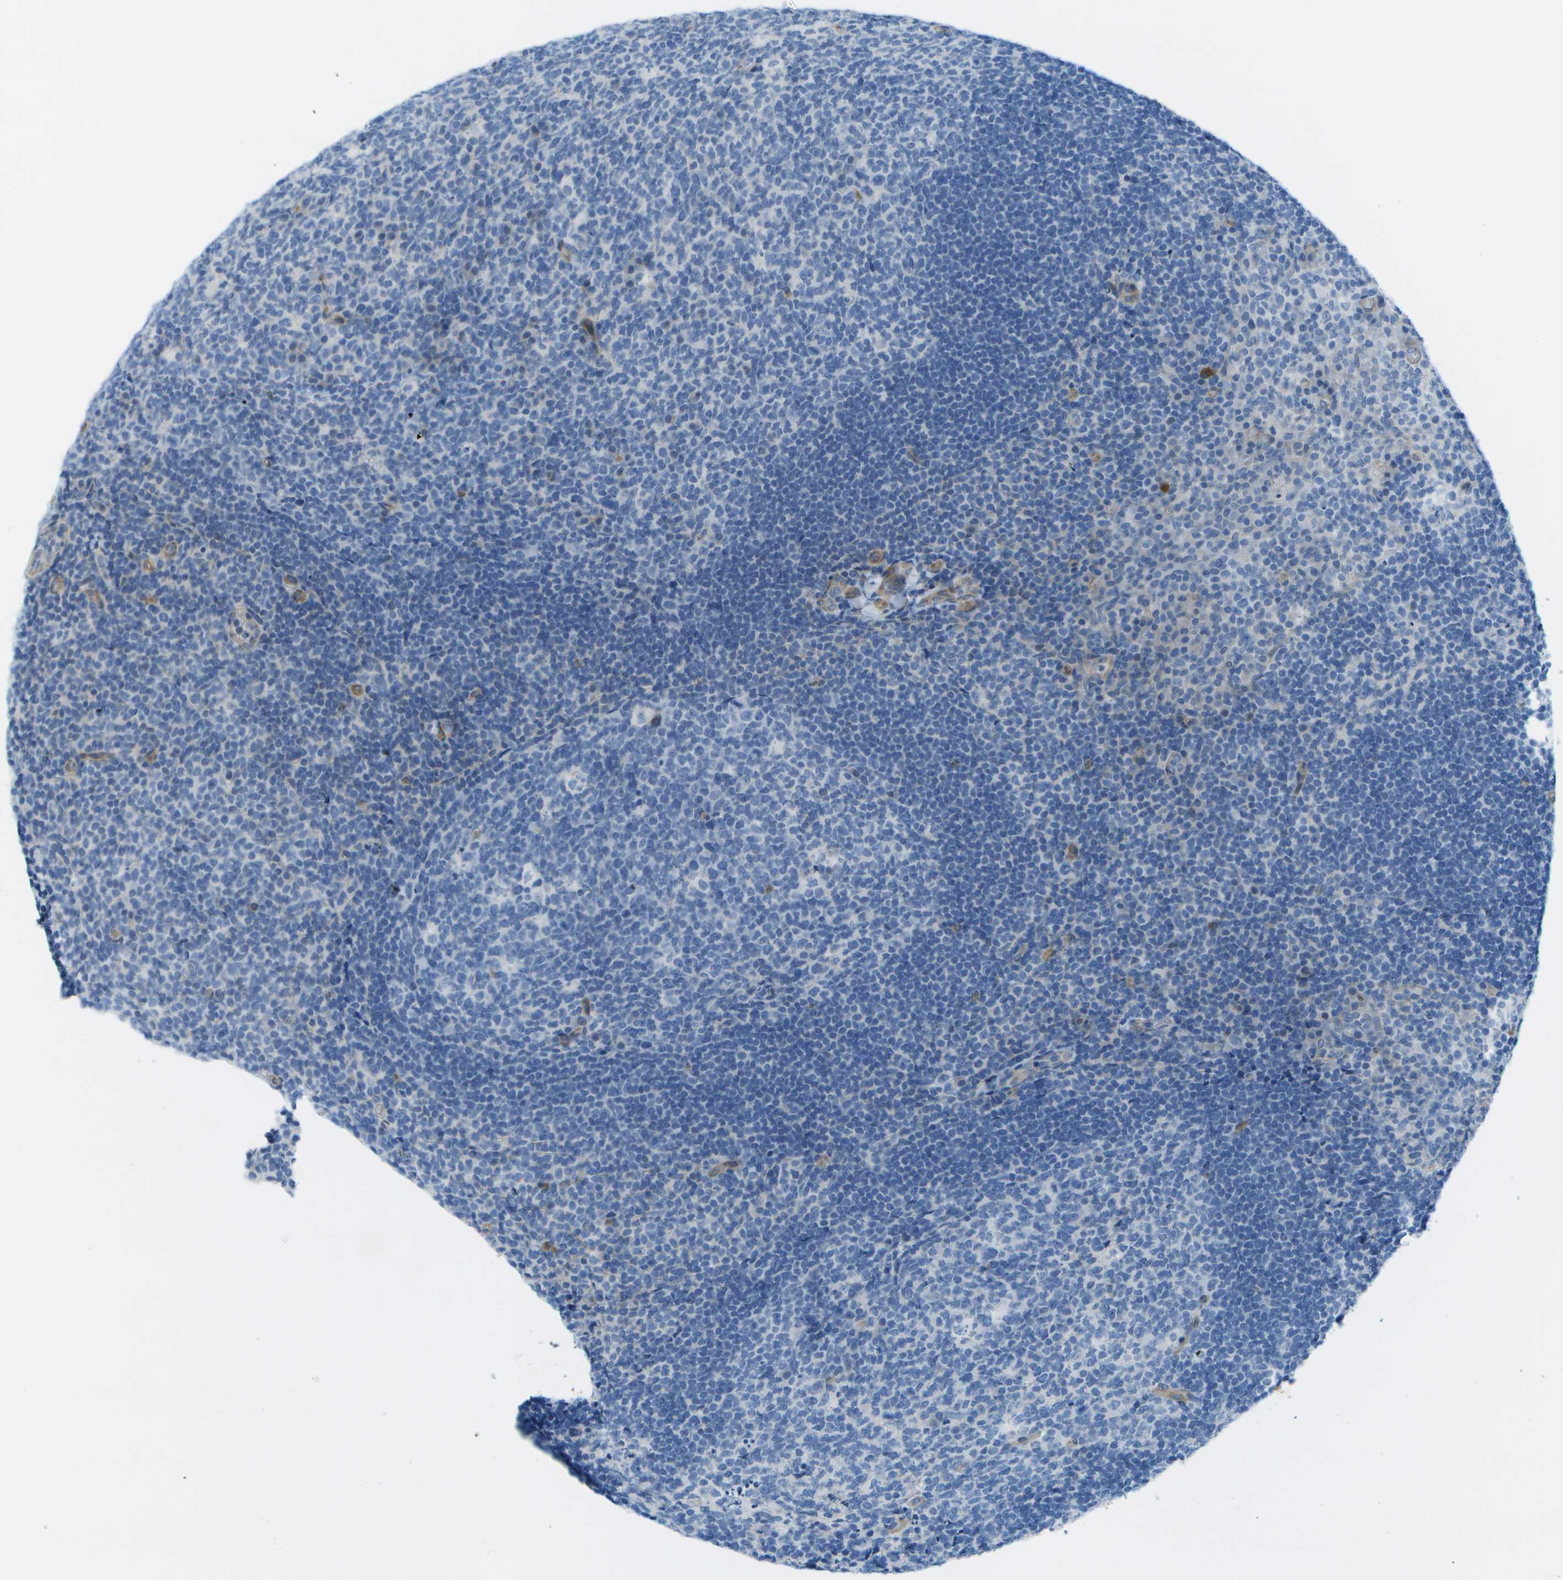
{"staining": {"intensity": "negative", "quantity": "none", "location": "none"}, "tissue": "tonsil", "cell_type": "Germinal center cells", "image_type": "normal", "snomed": [{"axis": "morphology", "description": "Normal tissue, NOS"}, {"axis": "topography", "description": "Tonsil"}], "caption": "Immunohistochemistry (IHC) of unremarkable human tonsil displays no staining in germinal center cells. (Stains: DAB (3,3'-diaminobenzidine) immunohistochemistry (IHC) with hematoxylin counter stain, Microscopy: brightfield microscopy at high magnification).", "gene": "SORBS3", "patient": {"sex": "male", "age": 17}}